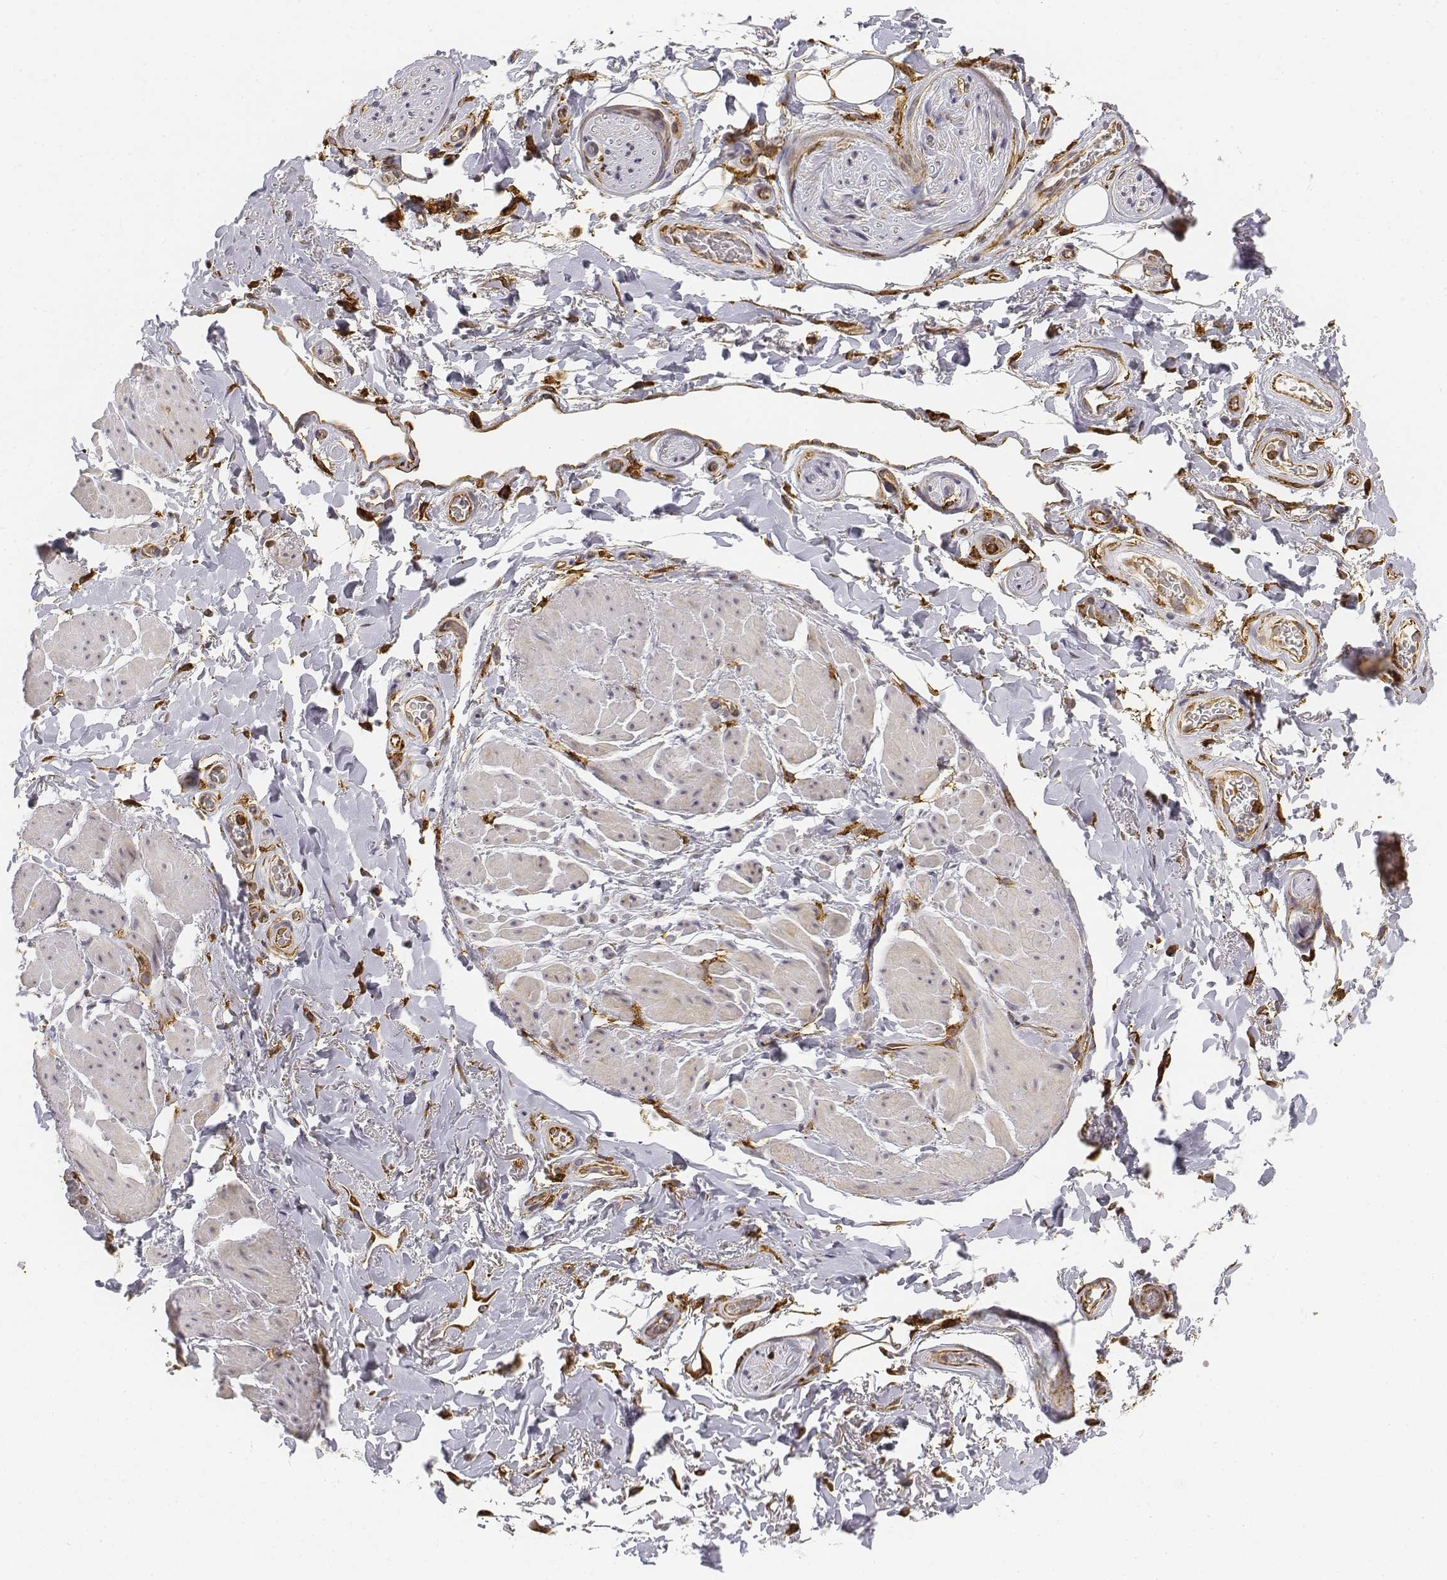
{"staining": {"intensity": "negative", "quantity": "none", "location": "none"}, "tissue": "adipose tissue", "cell_type": "Adipocytes", "image_type": "normal", "snomed": [{"axis": "morphology", "description": "Normal tissue, NOS"}, {"axis": "topography", "description": "Anal"}, {"axis": "topography", "description": "Peripheral nerve tissue"}], "caption": "An immunohistochemistry (IHC) histopathology image of normal adipose tissue is shown. There is no staining in adipocytes of adipose tissue.", "gene": "CD14", "patient": {"sex": "male", "age": 53}}